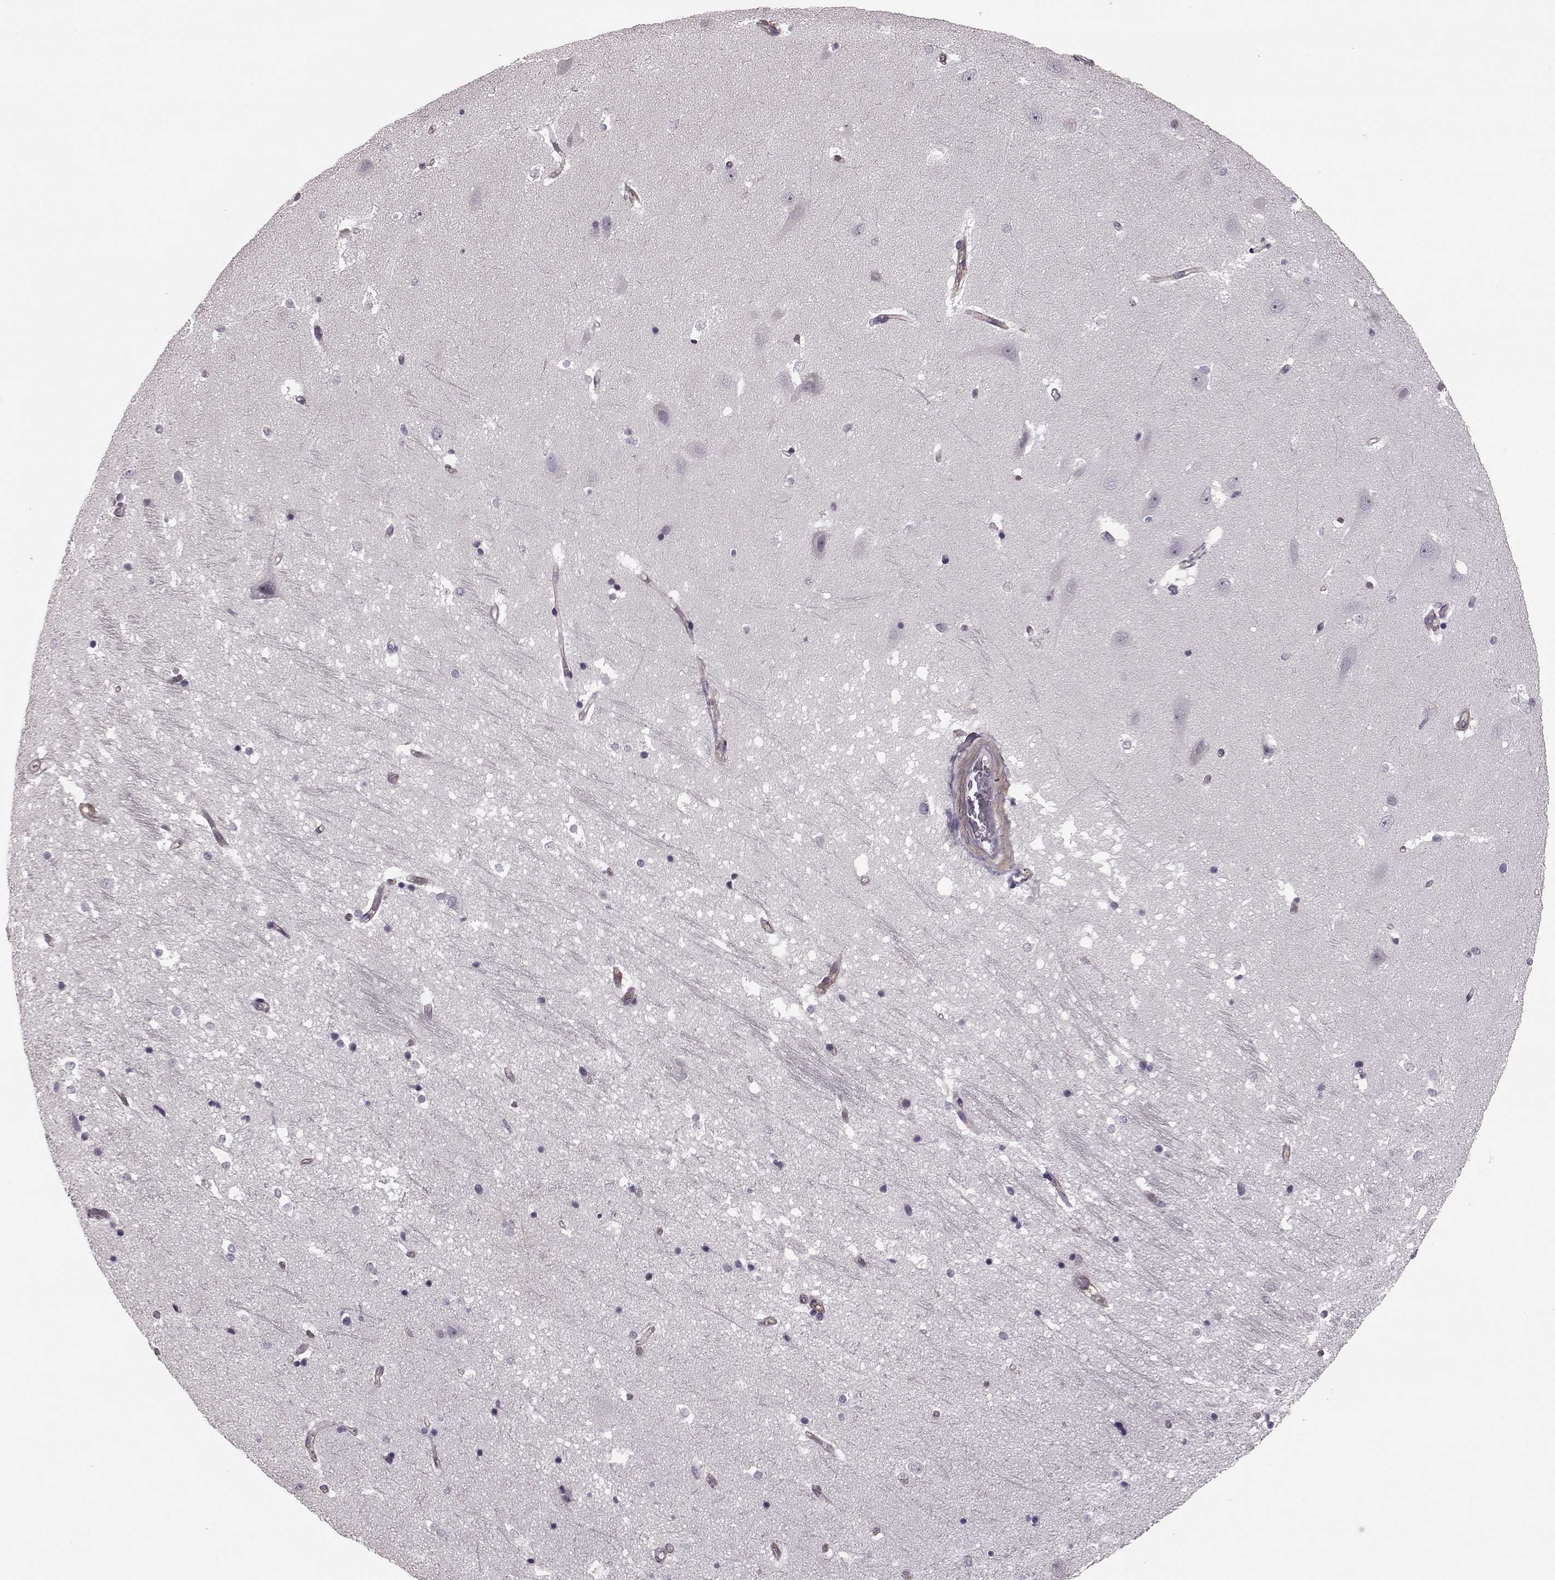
{"staining": {"intensity": "negative", "quantity": "none", "location": "none"}, "tissue": "hippocampus", "cell_type": "Glial cells", "image_type": "normal", "snomed": [{"axis": "morphology", "description": "Normal tissue, NOS"}, {"axis": "topography", "description": "Hippocampus"}], "caption": "DAB (3,3'-diaminobenzidine) immunohistochemical staining of benign hippocampus exhibits no significant expression in glial cells.", "gene": "GRK1", "patient": {"sex": "male", "age": 44}}